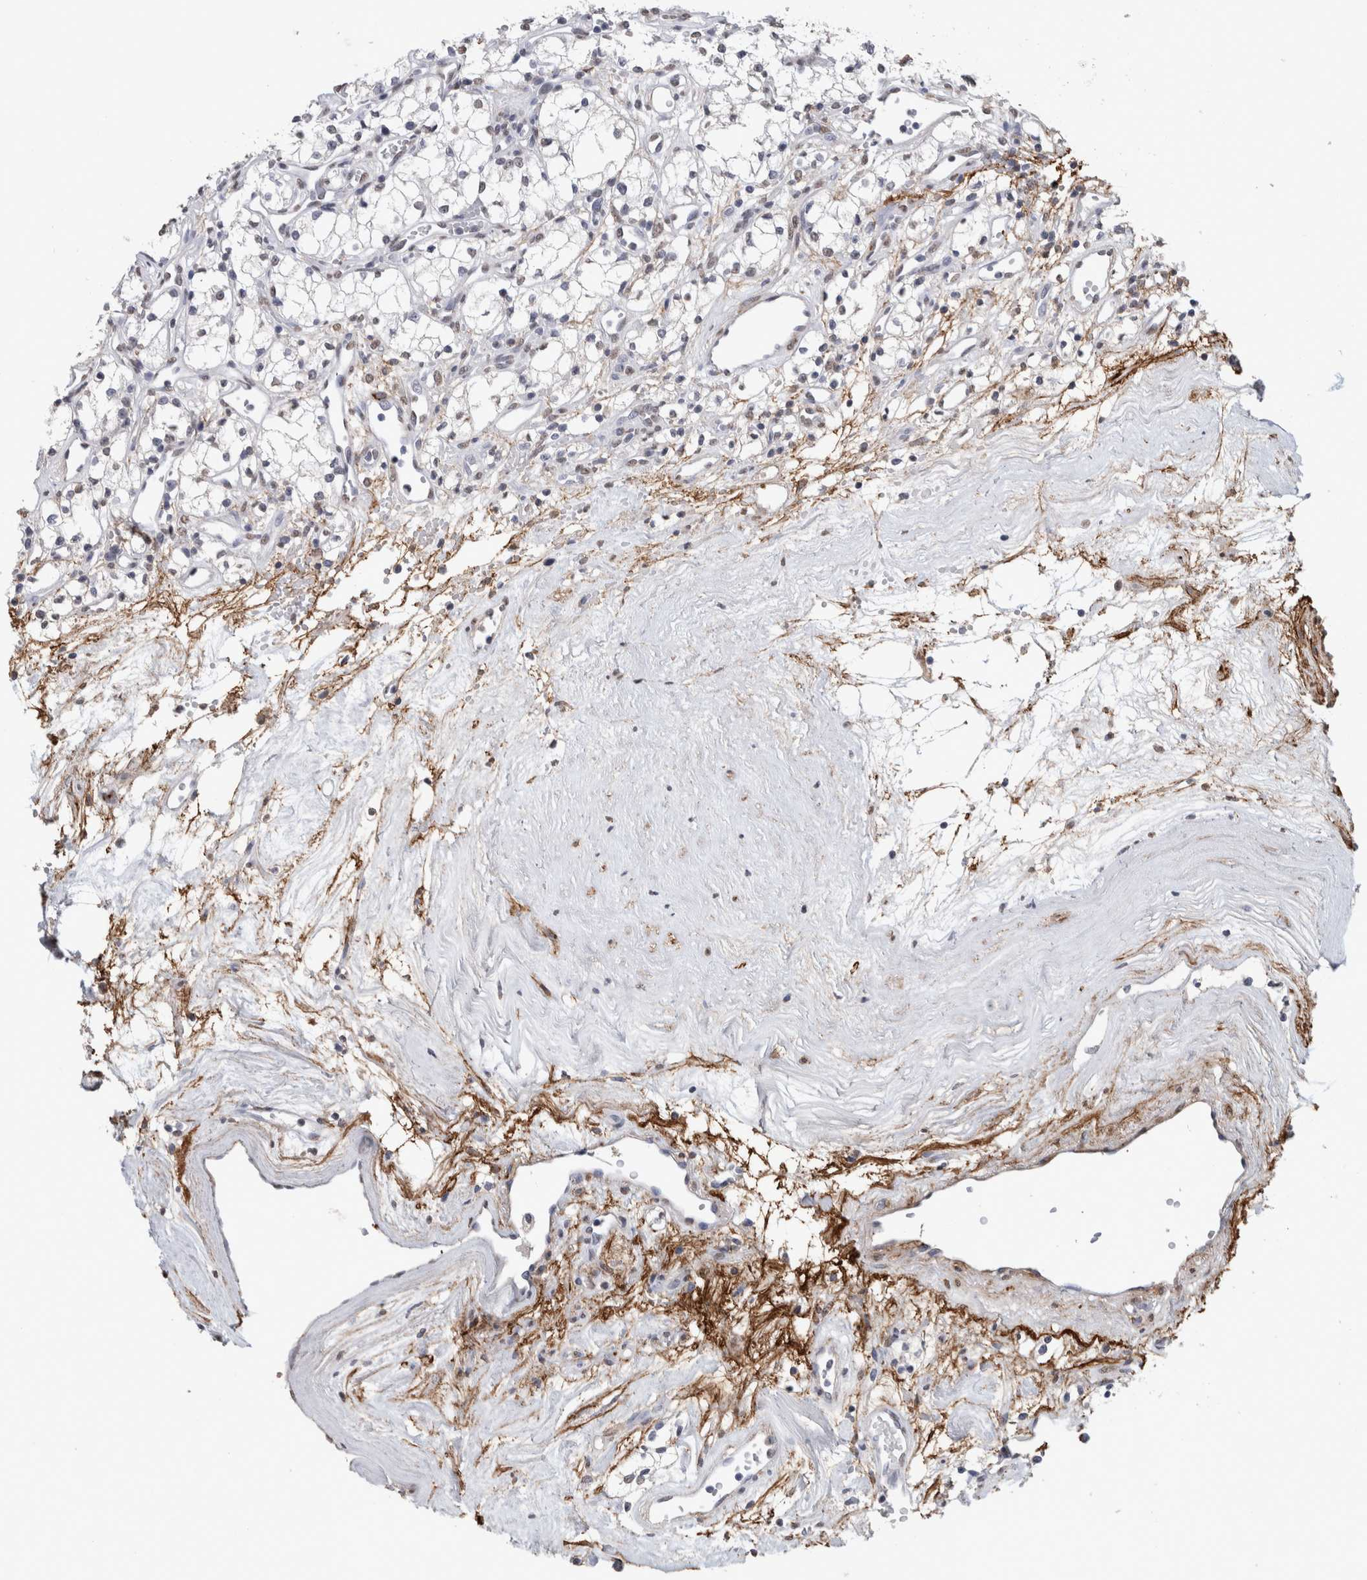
{"staining": {"intensity": "negative", "quantity": "none", "location": "none"}, "tissue": "renal cancer", "cell_type": "Tumor cells", "image_type": "cancer", "snomed": [{"axis": "morphology", "description": "Adenocarcinoma, NOS"}, {"axis": "topography", "description": "Kidney"}], "caption": "Immunohistochemistry micrograph of human renal cancer (adenocarcinoma) stained for a protein (brown), which displays no expression in tumor cells.", "gene": "LTBP1", "patient": {"sex": "male", "age": 59}}